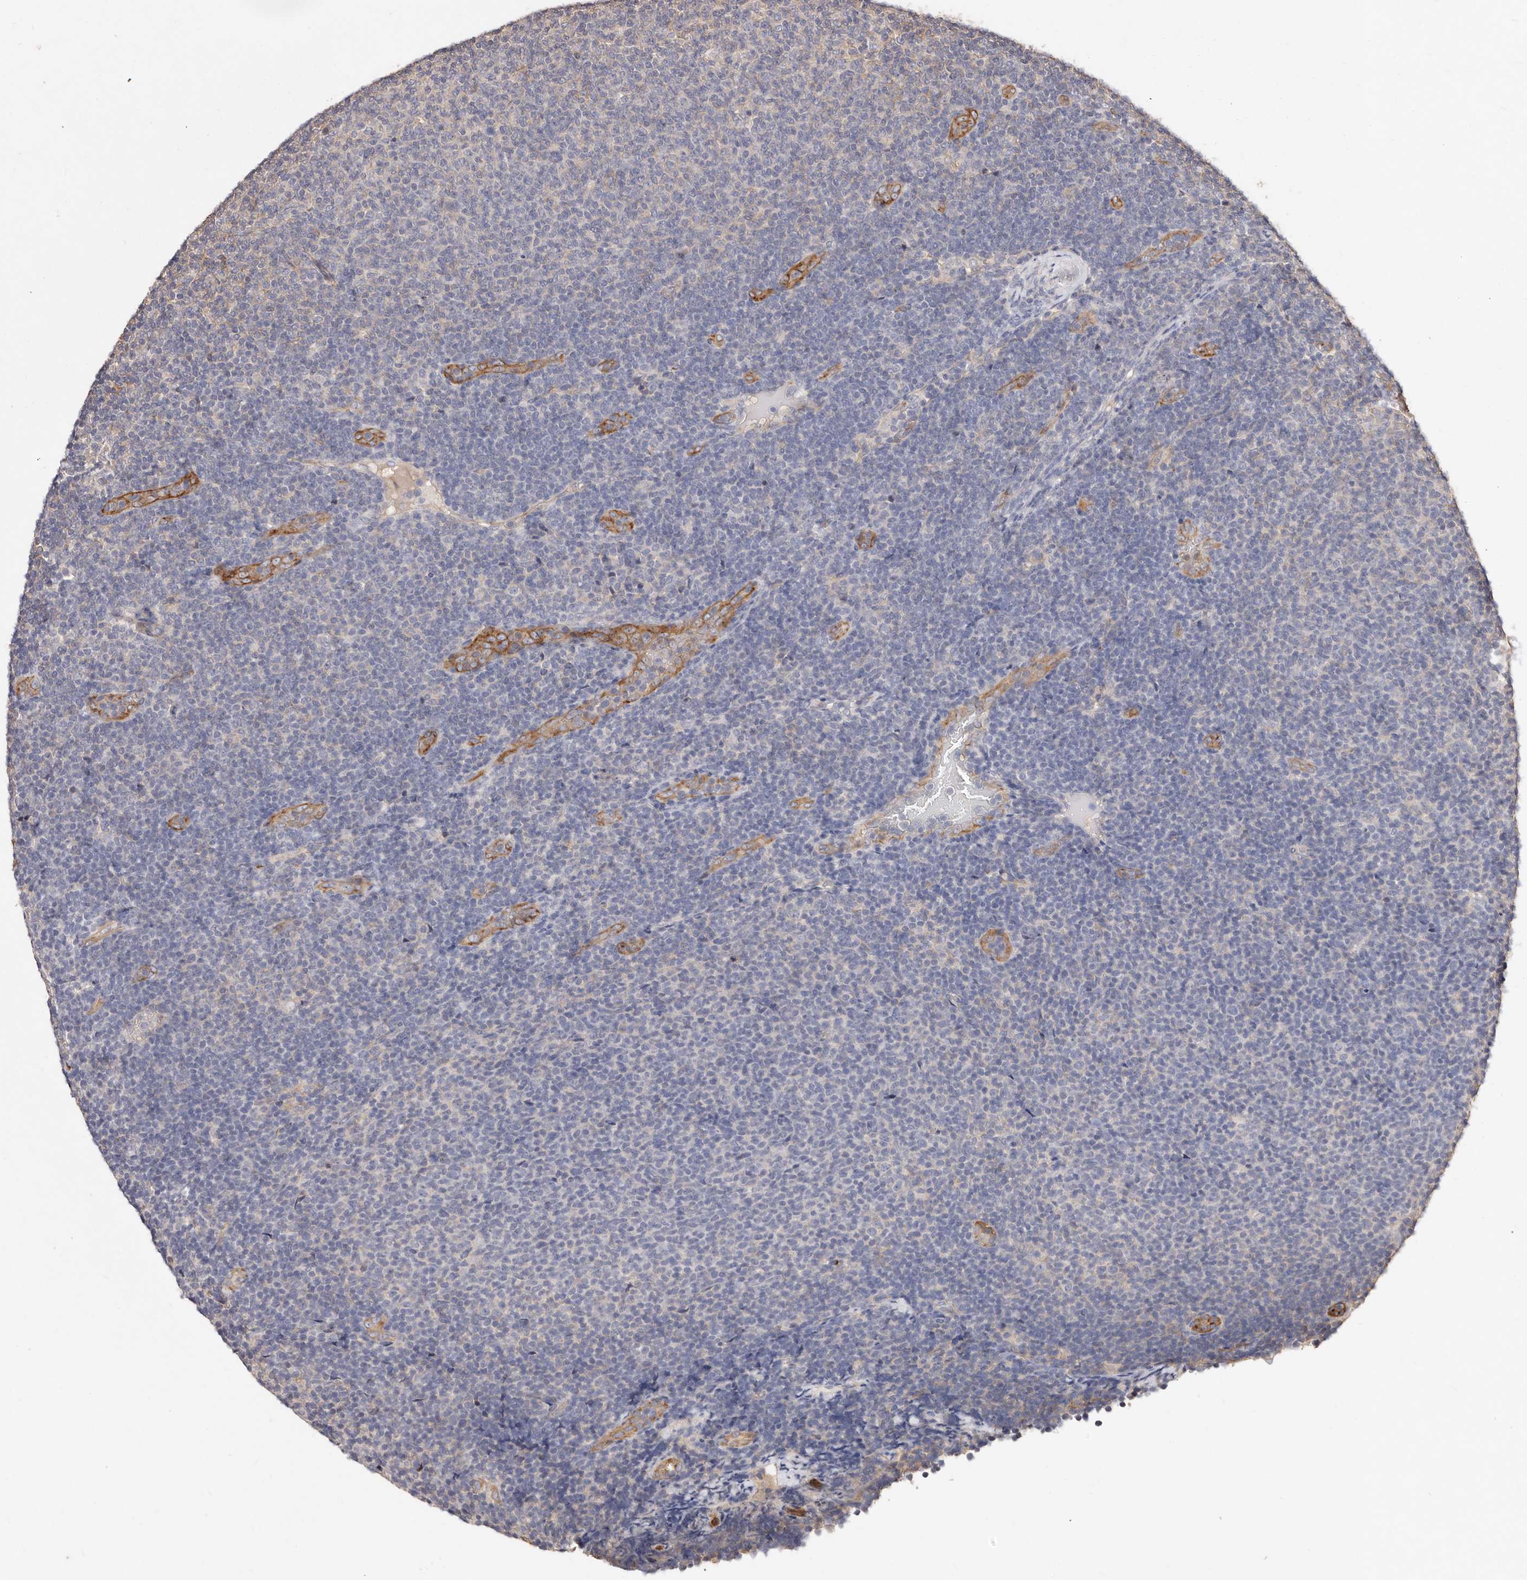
{"staining": {"intensity": "negative", "quantity": "none", "location": "none"}, "tissue": "lymphoma", "cell_type": "Tumor cells", "image_type": "cancer", "snomed": [{"axis": "morphology", "description": "Malignant lymphoma, non-Hodgkin's type, Low grade"}, {"axis": "topography", "description": "Lymph node"}], "caption": "This micrograph is of lymphoma stained with immunohistochemistry to label a protein in brown with the nuclei are counter-stained blue. There is no staining in tumor cells. (Brightfield microscopy of DAB IHC at high magnification).", "gene": "CCL14", "patient": {"sex": "male", "age": 66}}